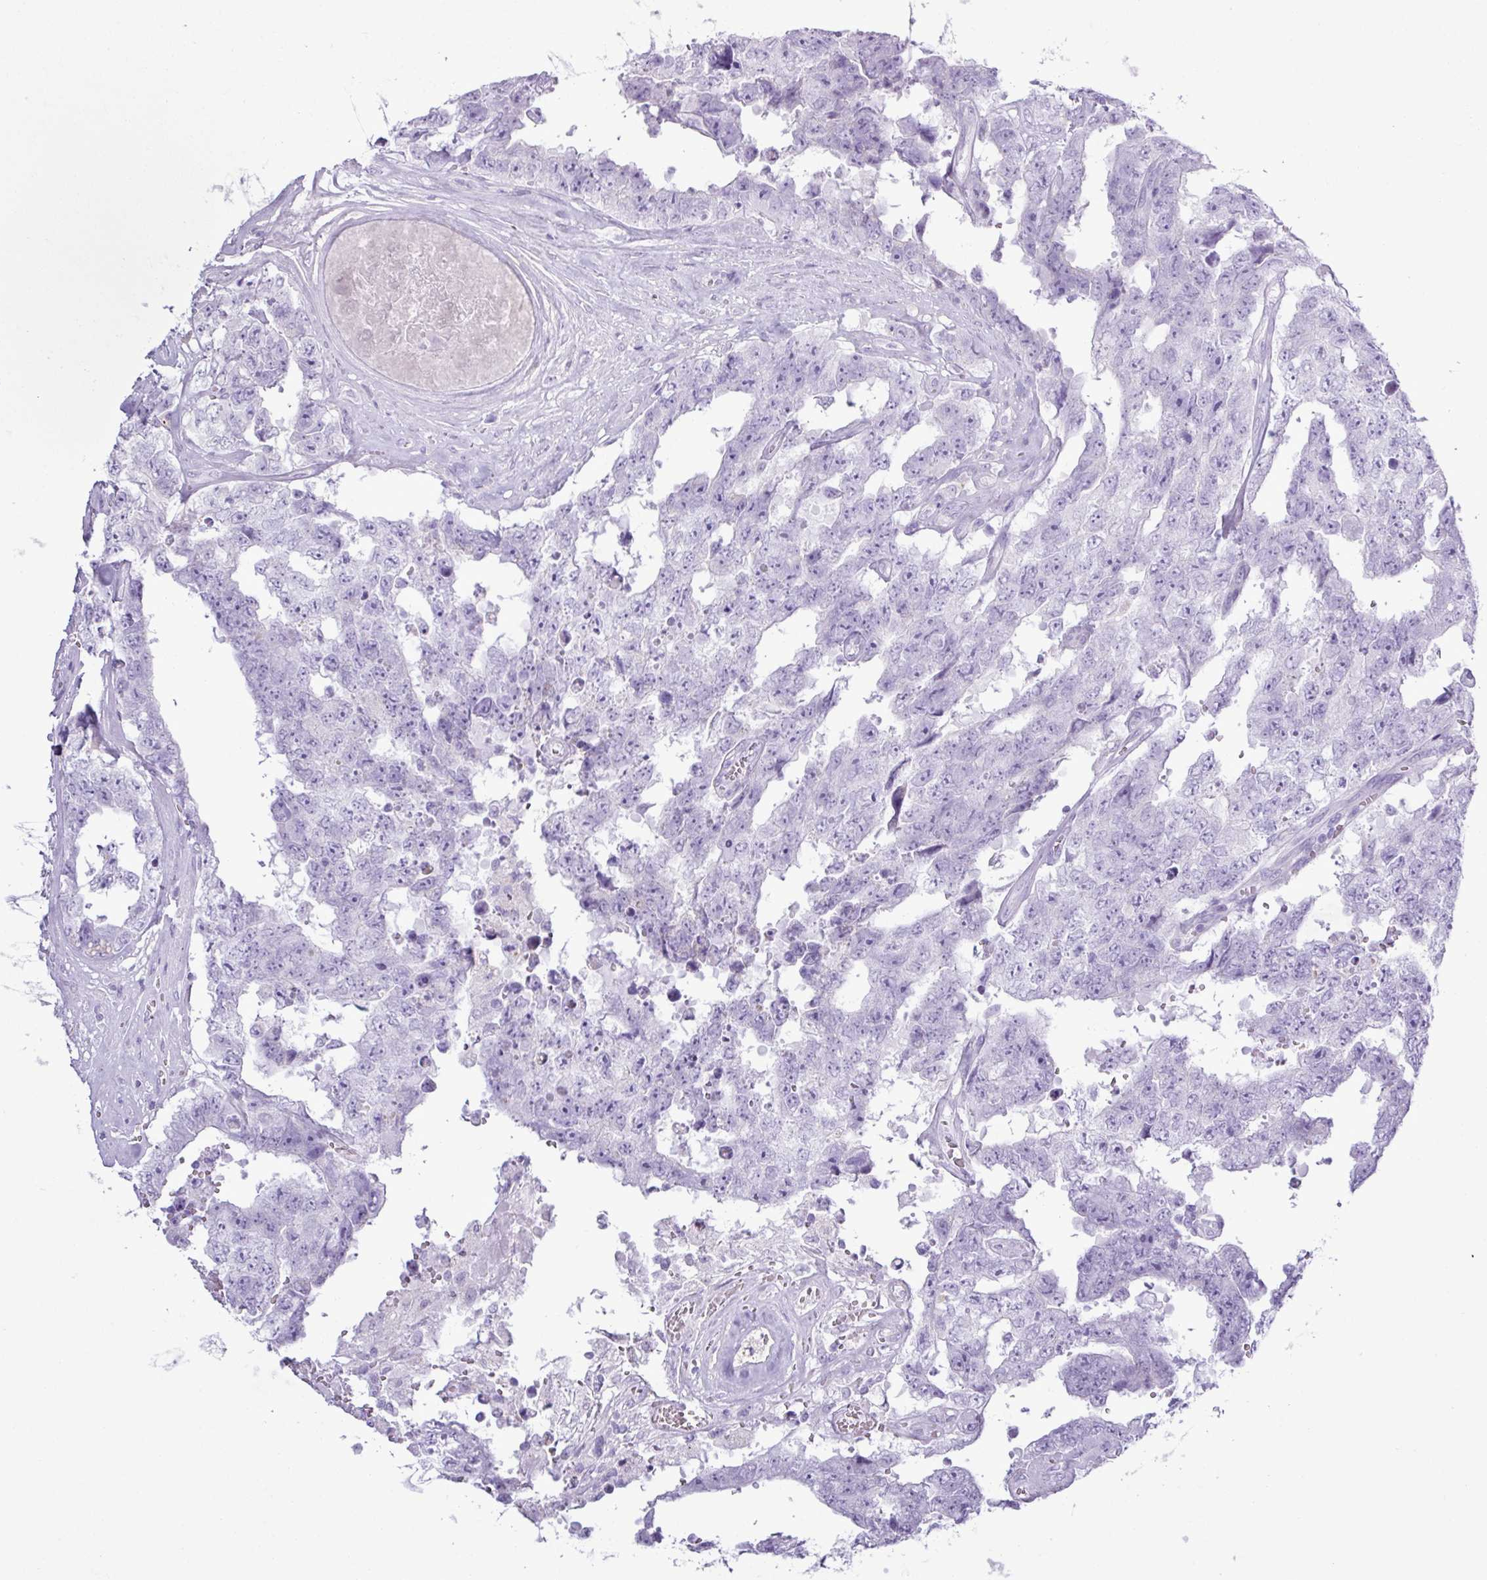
{"staining": {"intensity": "negative", "quantity": "none", "location": "none"}, "tissue": "testis cancer", "cell_type": "Tumor cells", "image_type": "cancer", "snomed": [{"axis": "morphology", "description": "Normal tissue, NOS"}, {"axis": "morphology", "description": "Carcinoma, Embryonal, NOS"}, {"axis": "topography", "description": "Testis"}, {"axis": "topography", "description": "Epididymis"}], "caption": "An immunohistochemistry (IHC) micrograph of embryonal carcinoma (testis) is shown. There is no staining in tumor cells of embryonal carcinoma (testis).", "gene": "ALDH3A1", "patient": {"sex": "male", "age": 25}}